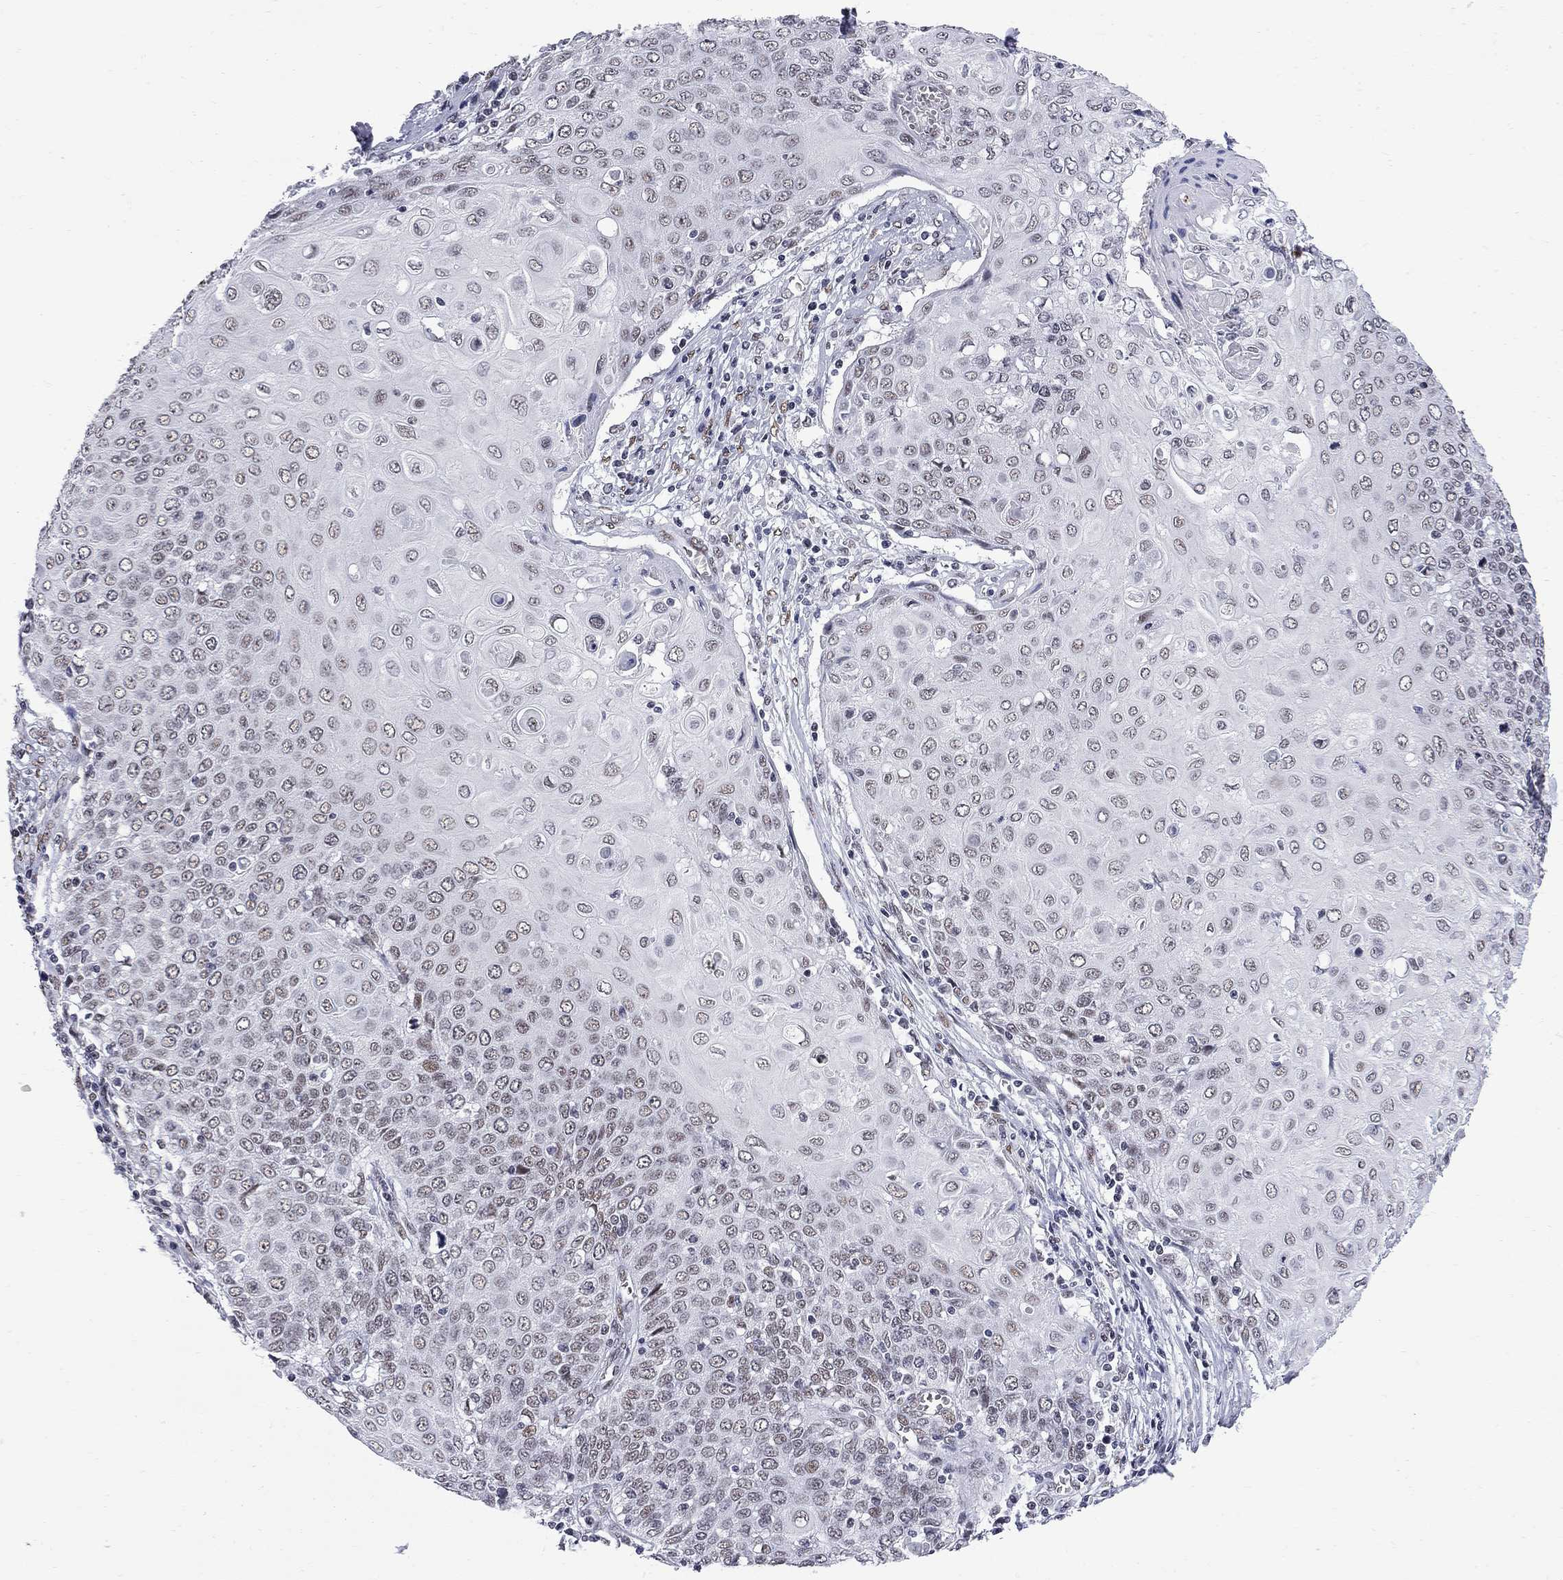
{"staining": {"intensity": "weak", "quantity": "<25%", "location": "nuclear"}, "tissue": "cervical cancer", "cell_type": "Tumor cells", "image_type": "cancer", "snomed": [{"axis": "morphology", "description": "Squamous cell carcinoma, NOS"}, {"axis": "topography", "description": "Cervix"}], "caption": "An immunohistochemistry (IHC) image of cervical cancer is shown. There is no staining in tumor cells of cervical cancer. (Immunohistochemistry (ihc), brightfield microscopy, high magnification).", "gene": "ZBTB47", "patient": {"sex": "female", "age": 39}}